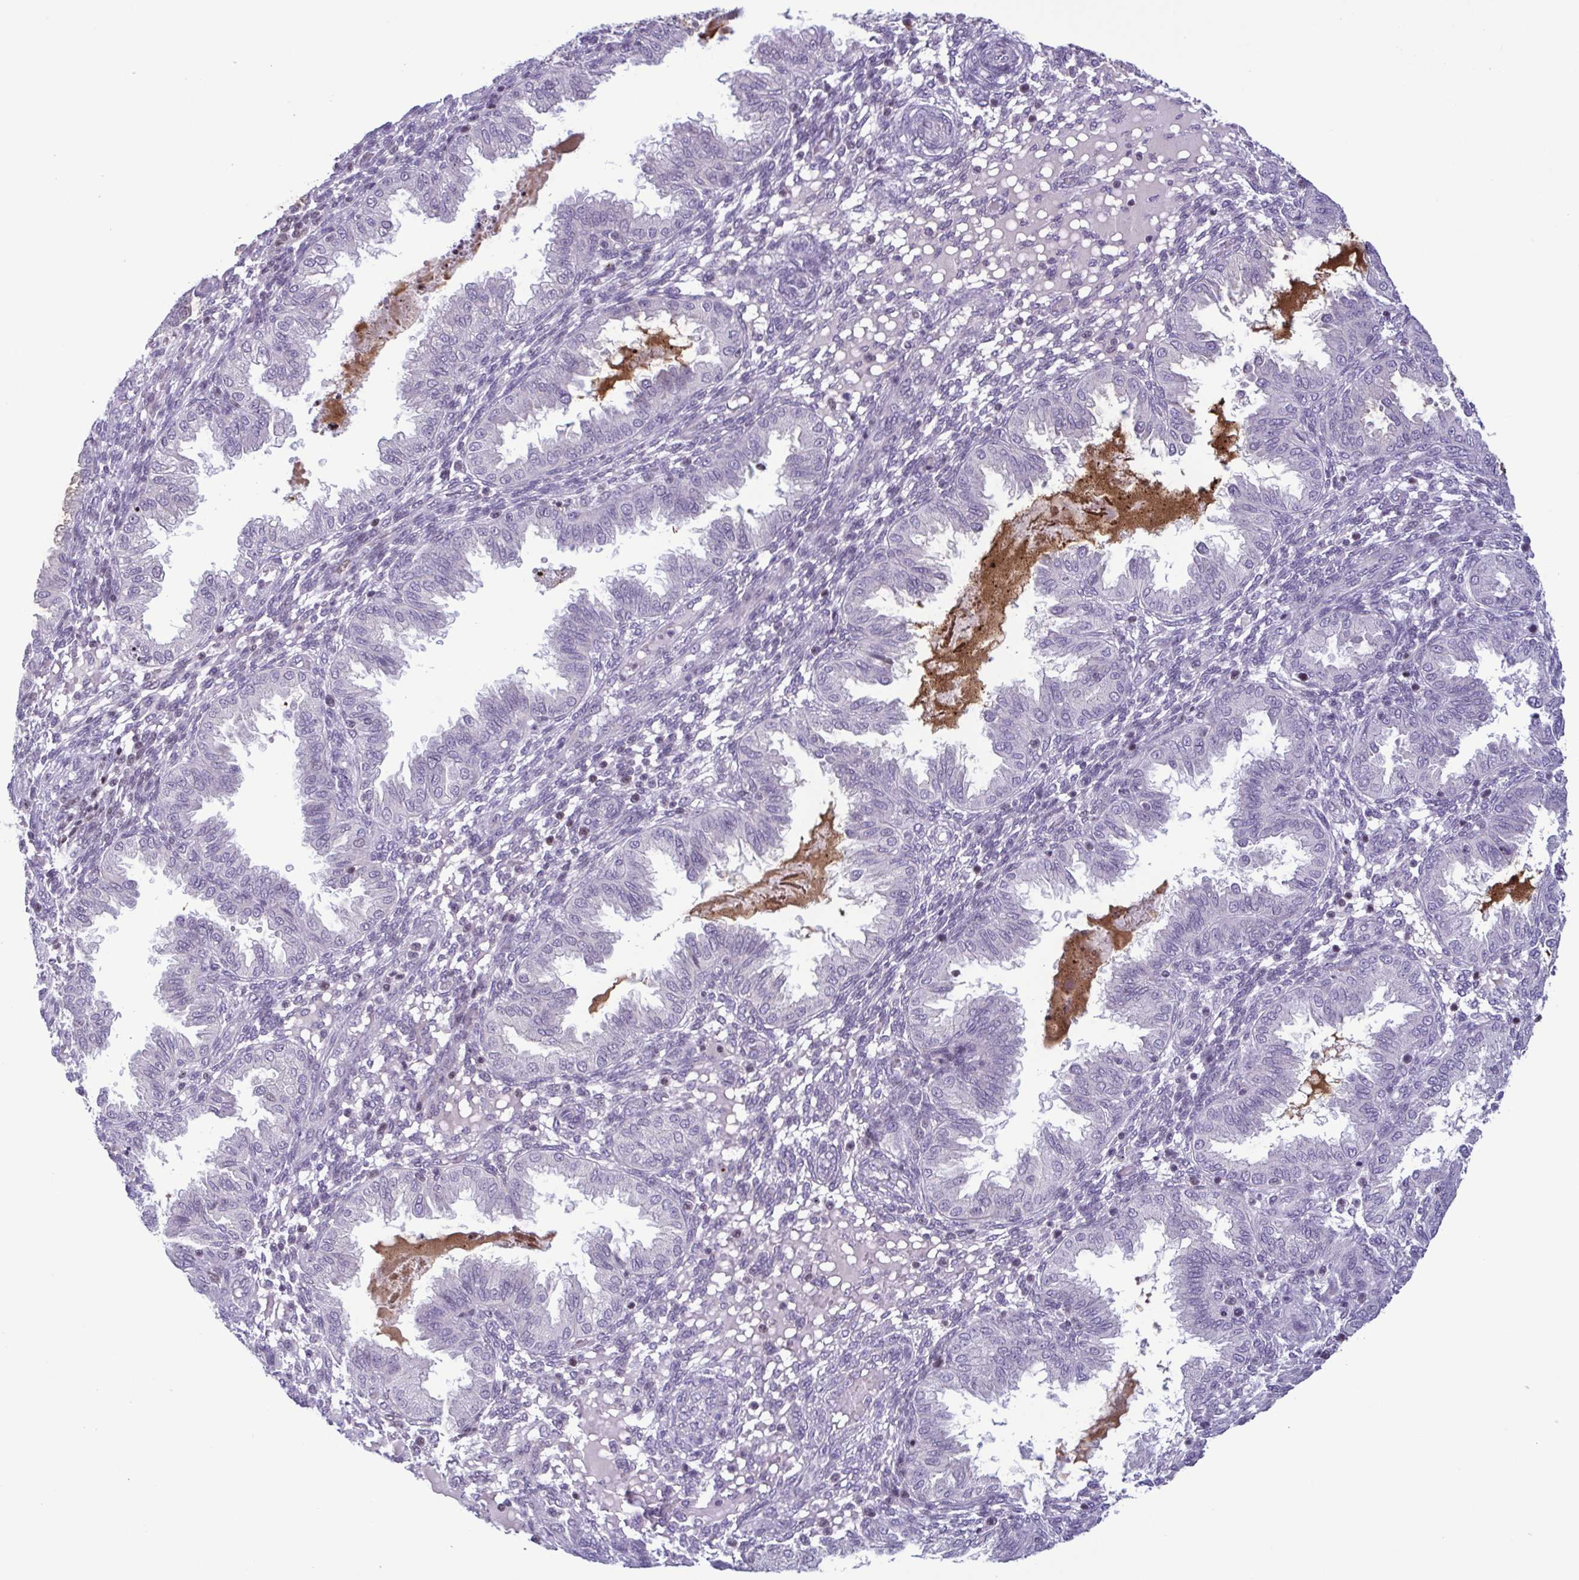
{"staining": {"intensity": "negative", "quantity": "none", "location": "none"}, "tissue": "endometrium", "cell_type": "Cells in endometrial stroma", "image_type": "normal", "snomed": [{"axis": "morphology", "description": "Normal tissue, NOS"}, {"axis": "topography", "description": "Endometrium"}], "caption": "Immunohistochemistry (IHC) micrograph of unremarkable endometrium stained for a protein (brown), which demonstrates no staining in cells in endometrial stroma.", "gene": "IRF1", "patient": {"sex": "female", "age": 33}}